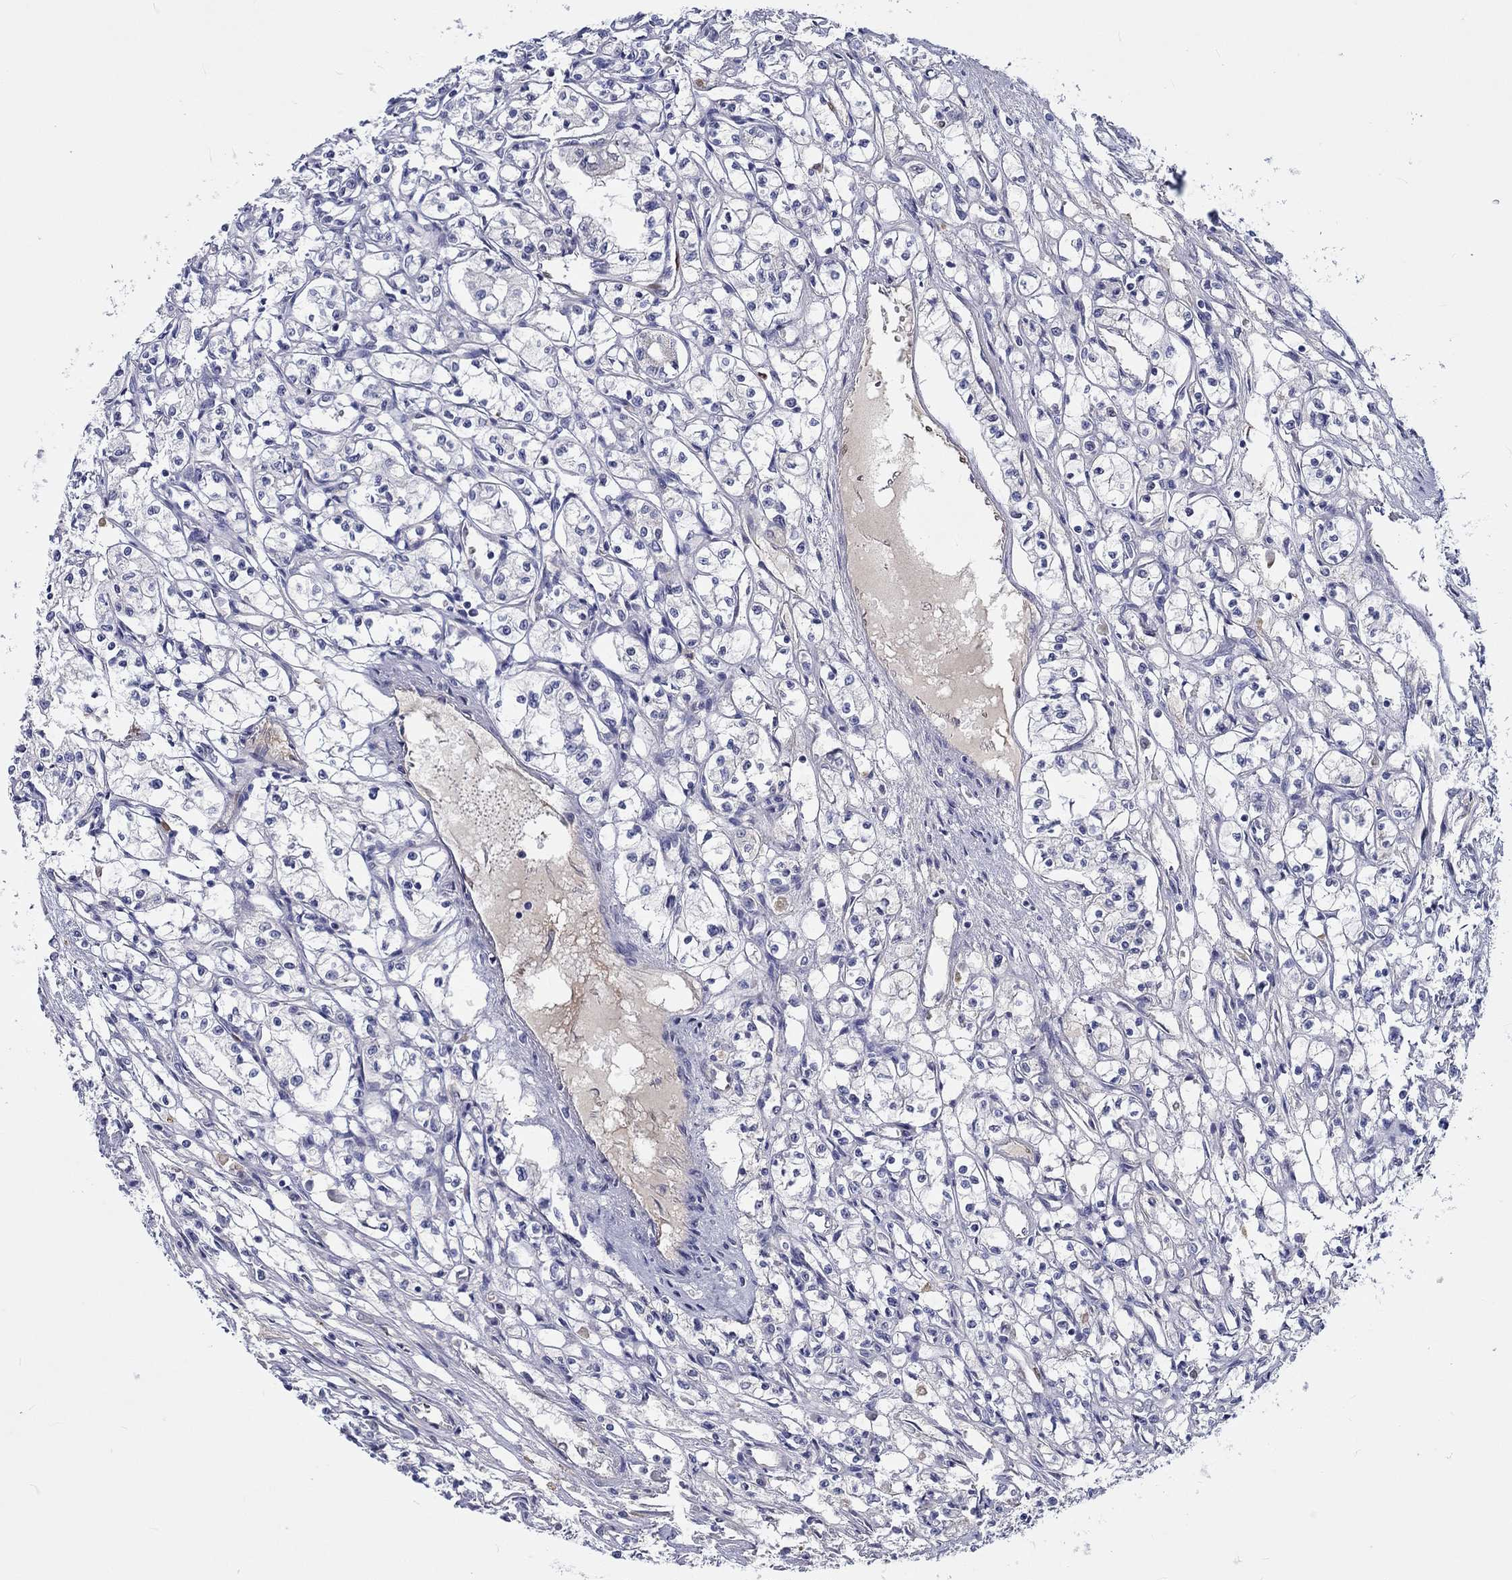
{"staining": {"intensity": "negative", "quantity": "none", "location": "none"}, "tissue": "renal cancer", "cell_type": "Tumor cells", "image_type": "cancer", "snomed": [{"axis": "morphology", "description": "Adenocarcinoma, NOS"}, {"axis": "topography", "description": "Kidney"}], "caption": "Human adenocarcinoma (renal) stained for a protein using IHC displays no staining in tumor cells.", "gene": "CDY2B", "patient": {"sex": "male", "age": 56}}